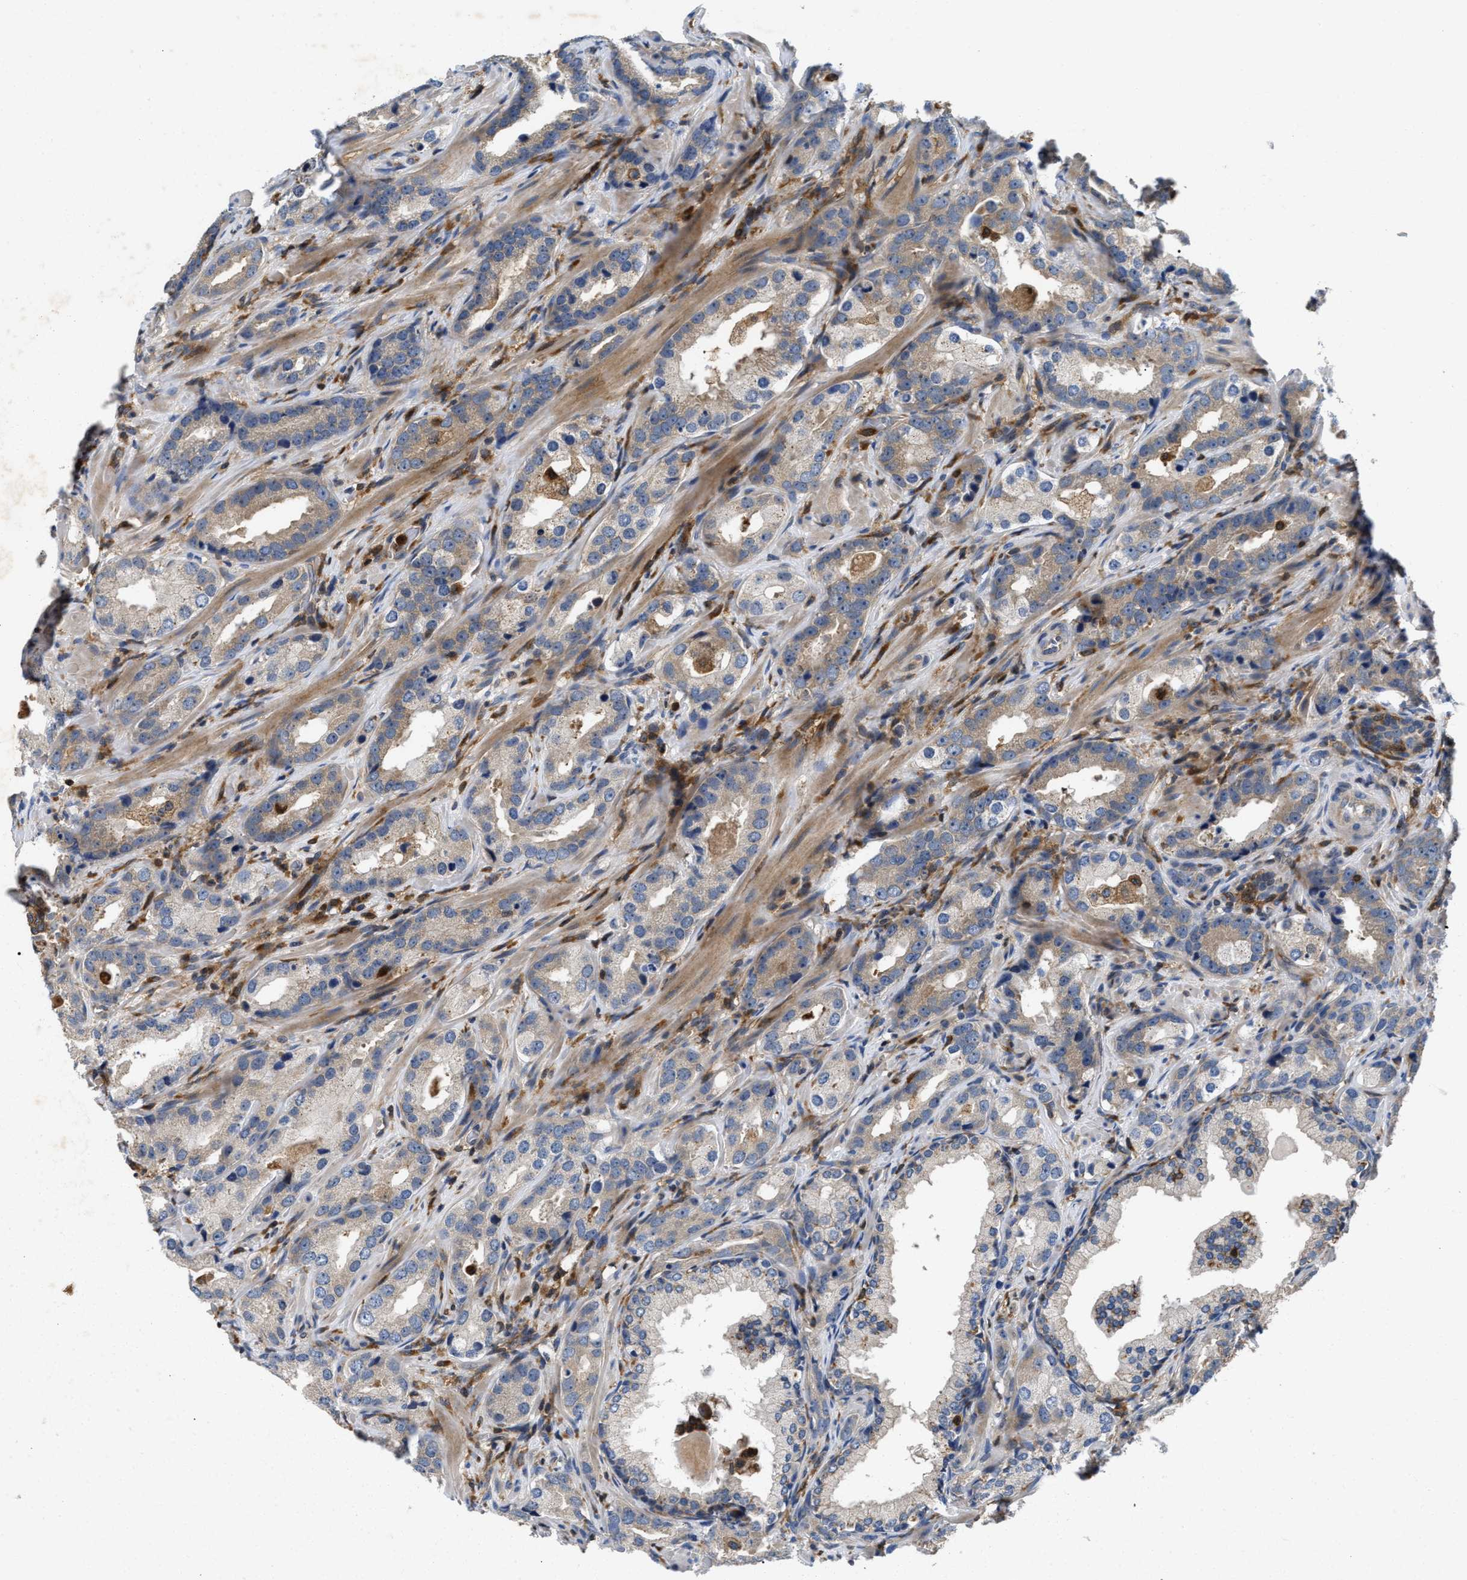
{"staining": {"intensity": "weak", "quantity": "<25%", "location": "cytoplasmic/membranous"}, "tissue": "prostate cancer", "cell_type": "Tumor cells", "image_type": "cancer", "snomed": [{"axis": "morphology", "description": "Adenocarcinoma, High grade"}, {"axis": "topography", "description": "Prostate"}], "caption": "The micrograph displays no significant staining in tumor cells of high-grade adenocarcinoma (prostate). (Brightfield microscopy of DAB immunohistochemistry at high magnification).", "gene": "OSTF1", "patient": {"sex": "male", "age": 63}}